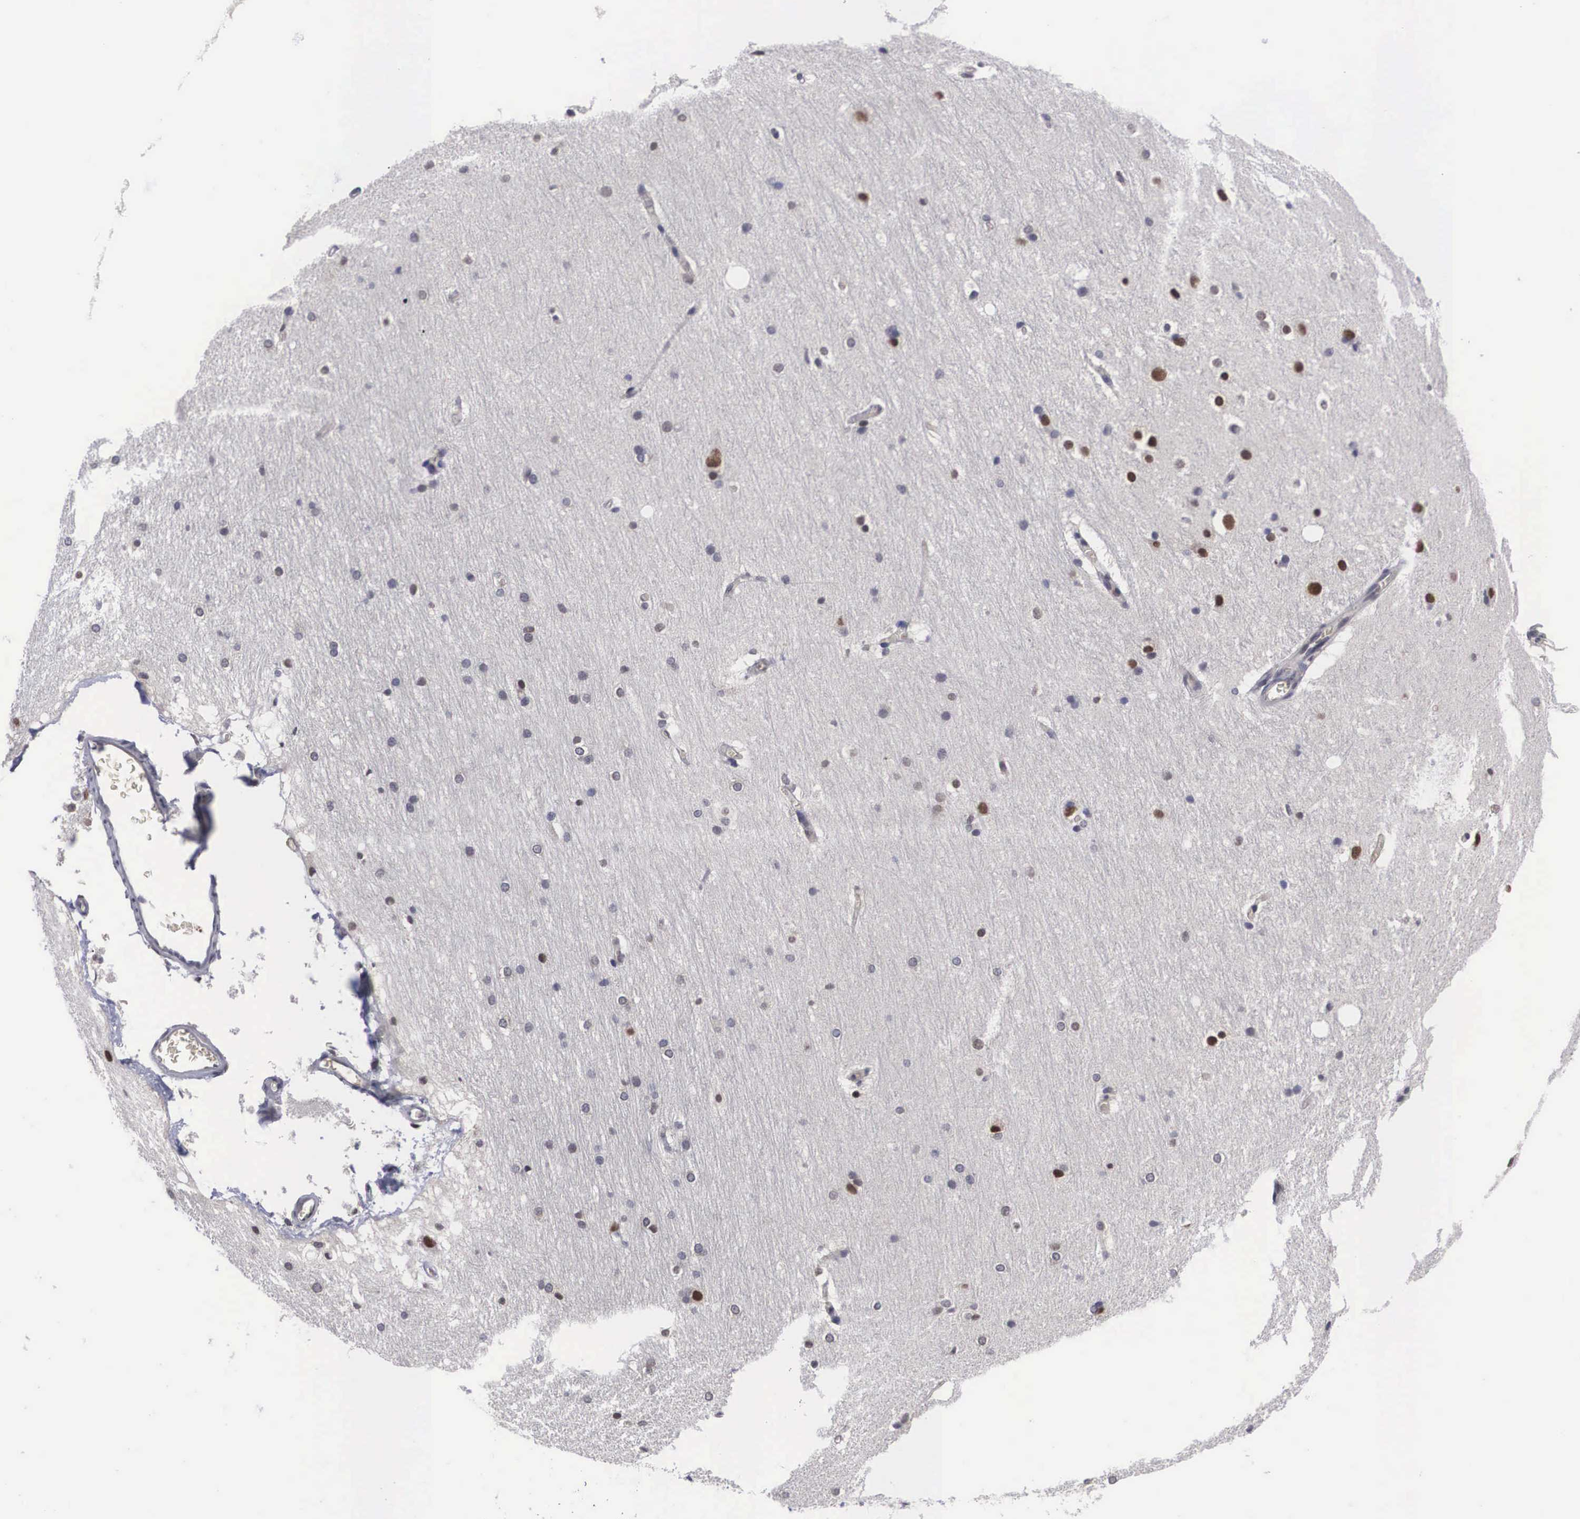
{"staining": {"intensity": "negative", "quantity": "none", "location": "none"}, "tissue": "cerebral cortex", "cell_type": "Endothelial cells", "image_type": "normal", "snomed": [{"axis": "morphology", "description": "Normal tissue, NOS"}, {"axis": "topography", "description": "Cerebral cortex"}, {"axis": "topography", "description": "Hippocampus"}], "caption": "Cerebral cortex stained for a protein using IHC exhibits no expression endothelial cells.", "gene": "OTX2", "patient": {"sex": "female", "age": 19}}